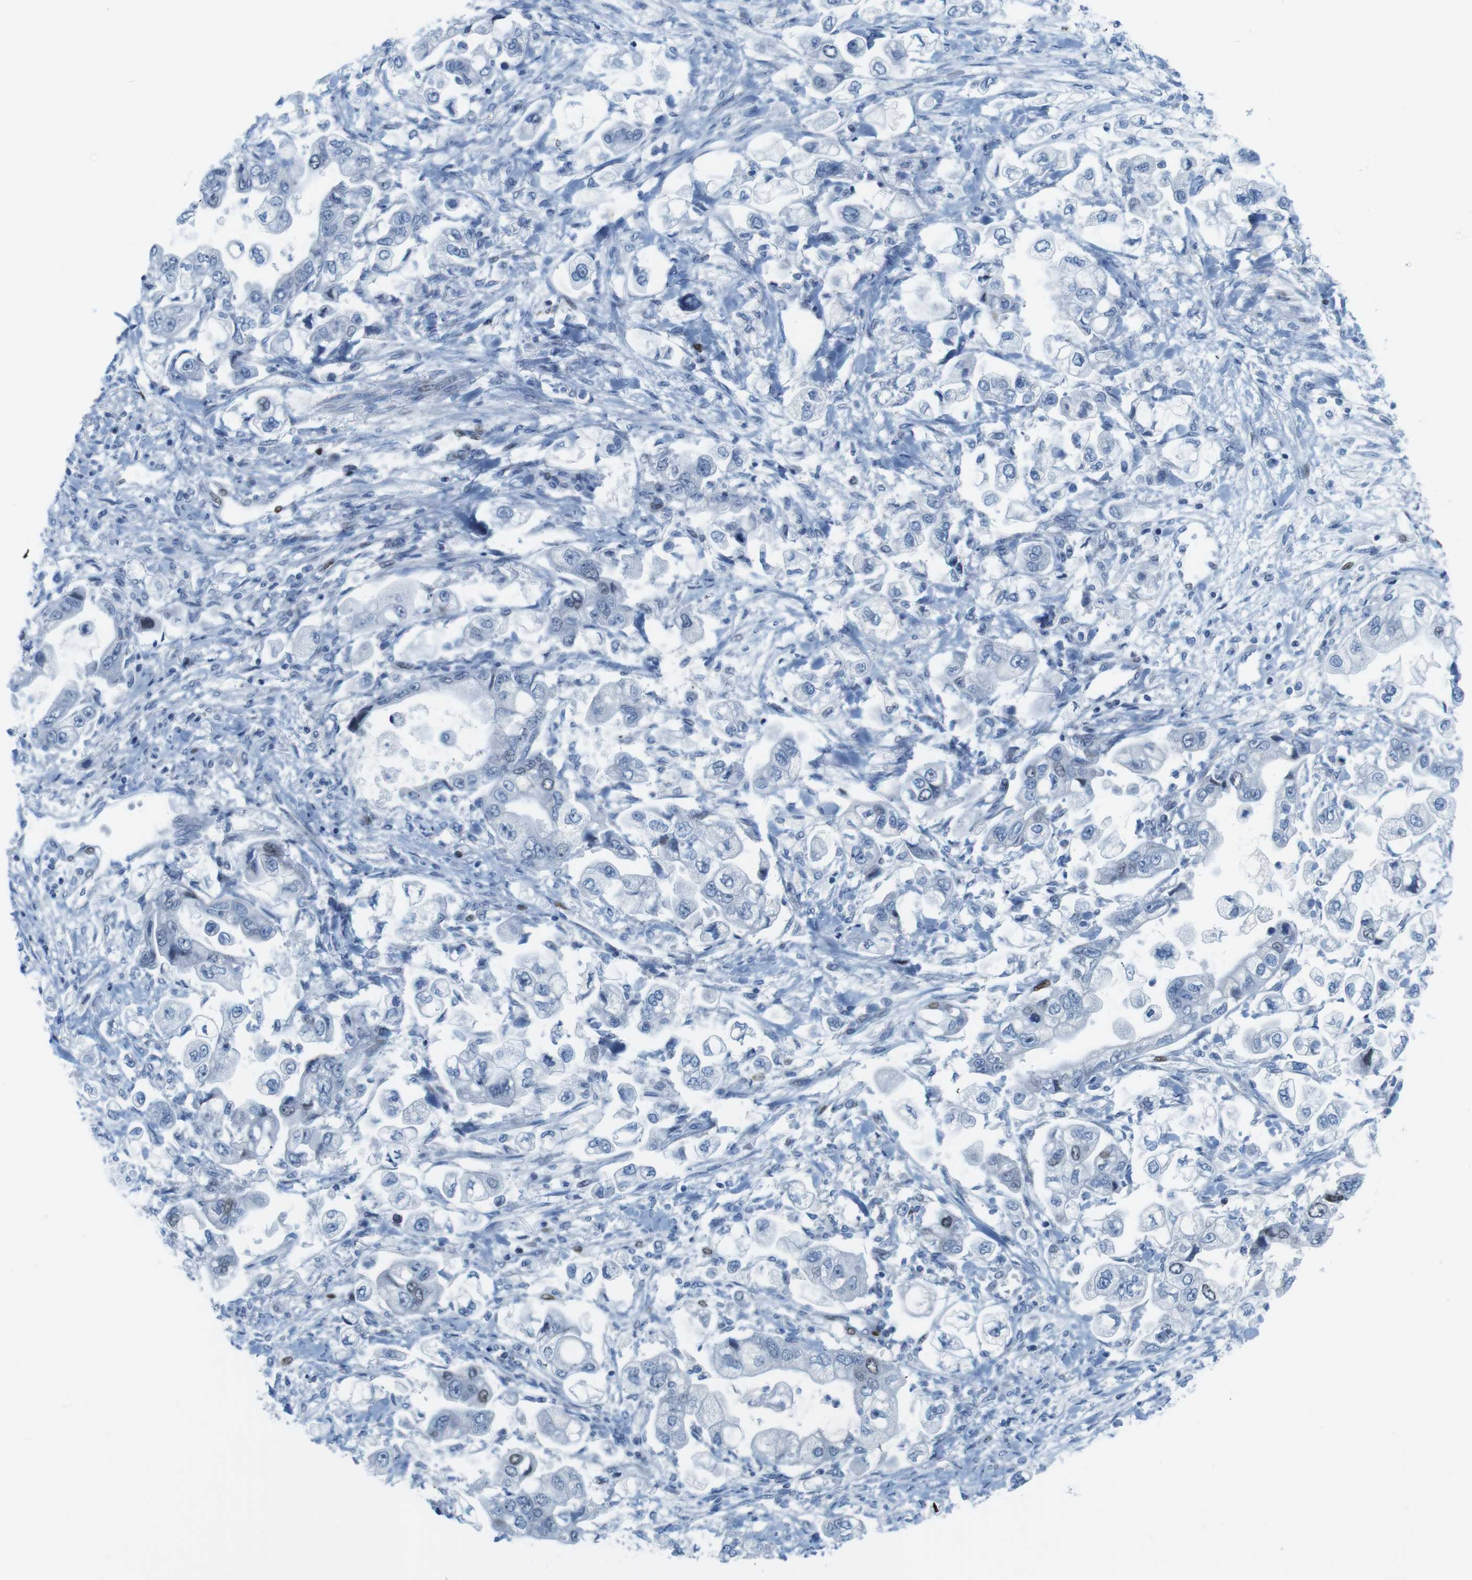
{"staining": {"intensity": "moderate", "quantity": "<25%", "location": "nuclear"}, "tissue": "stomach cancer", "cell_type": "Tumor cells", "image_type": "cancer", "snomed": [{"axis": "morphology", "description": "Normal tissue, NOS"}, {"axis": "morphology", "description": "Adenocarcinoma, NOS"}, {"axis": "topography", "description": "Stomach"}], "caption": "The micrograph demonstrates immunohistochemical staining of stomach adenocarcinoma. There is moderate nuclear staining is seen in about <25% of tumor cells.", "gene": "CHAF1A", "patient": {"sex": "male", "age": 62}}